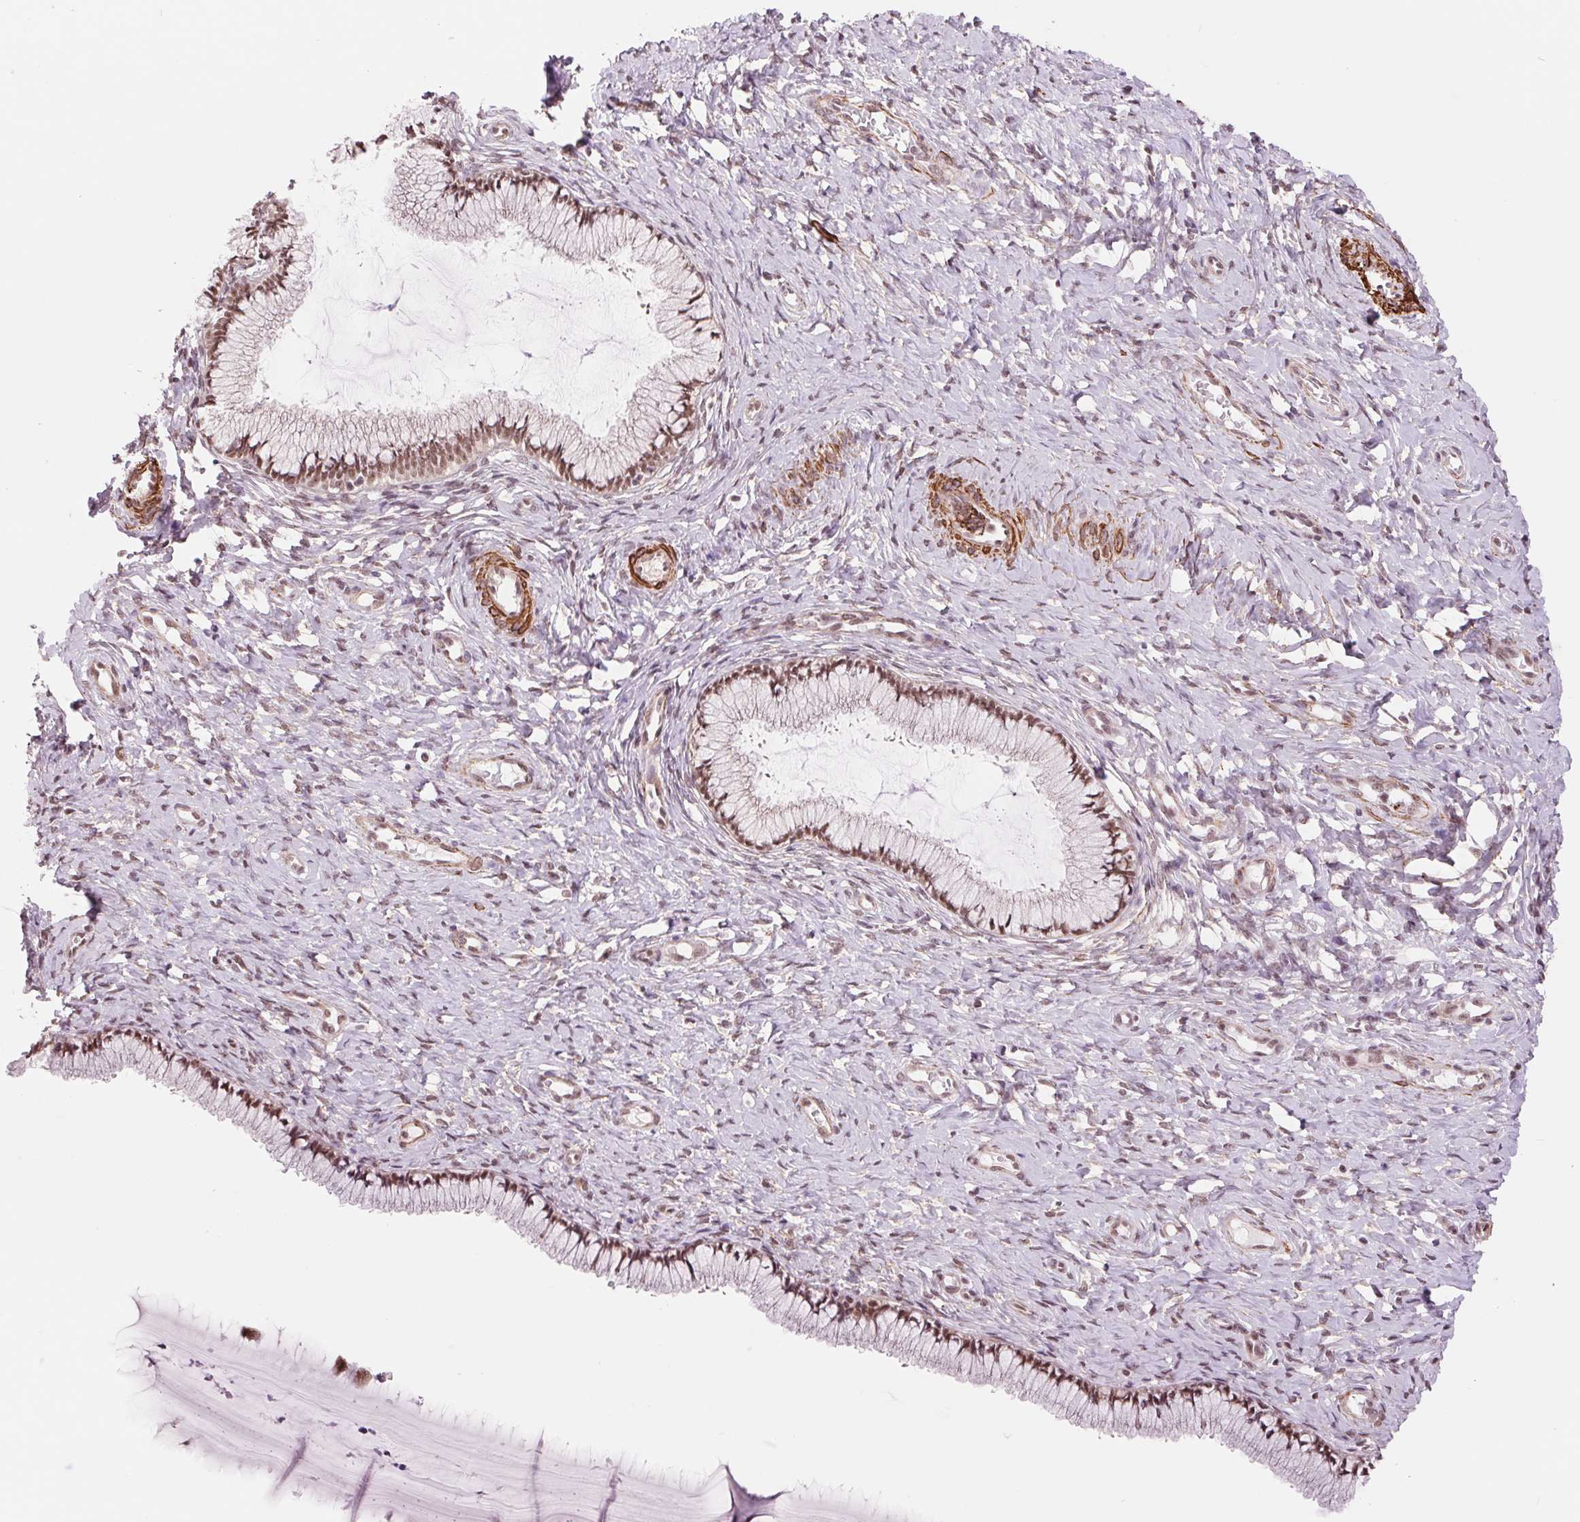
{"staining": {"intensity": "moderate", "quantity": ">75%", "location": "nuclear"}, "tissue": "cervix", "cell_type": "Glandular cells", "image_type": "normal", "snomed": [{"axis": "morphology", "description": "Normal tissue, NOS"}, {"axis": "topography", "description": "Cervix"}], "caption": "This image displays immunohistochemistry (IHC) staining of unremarkable human cervix, with medium moderate nuclear staining in approximately >75% of glandular cells.", "gene": "BCAT1", "patient": {"sex": "female", "age": 37}}